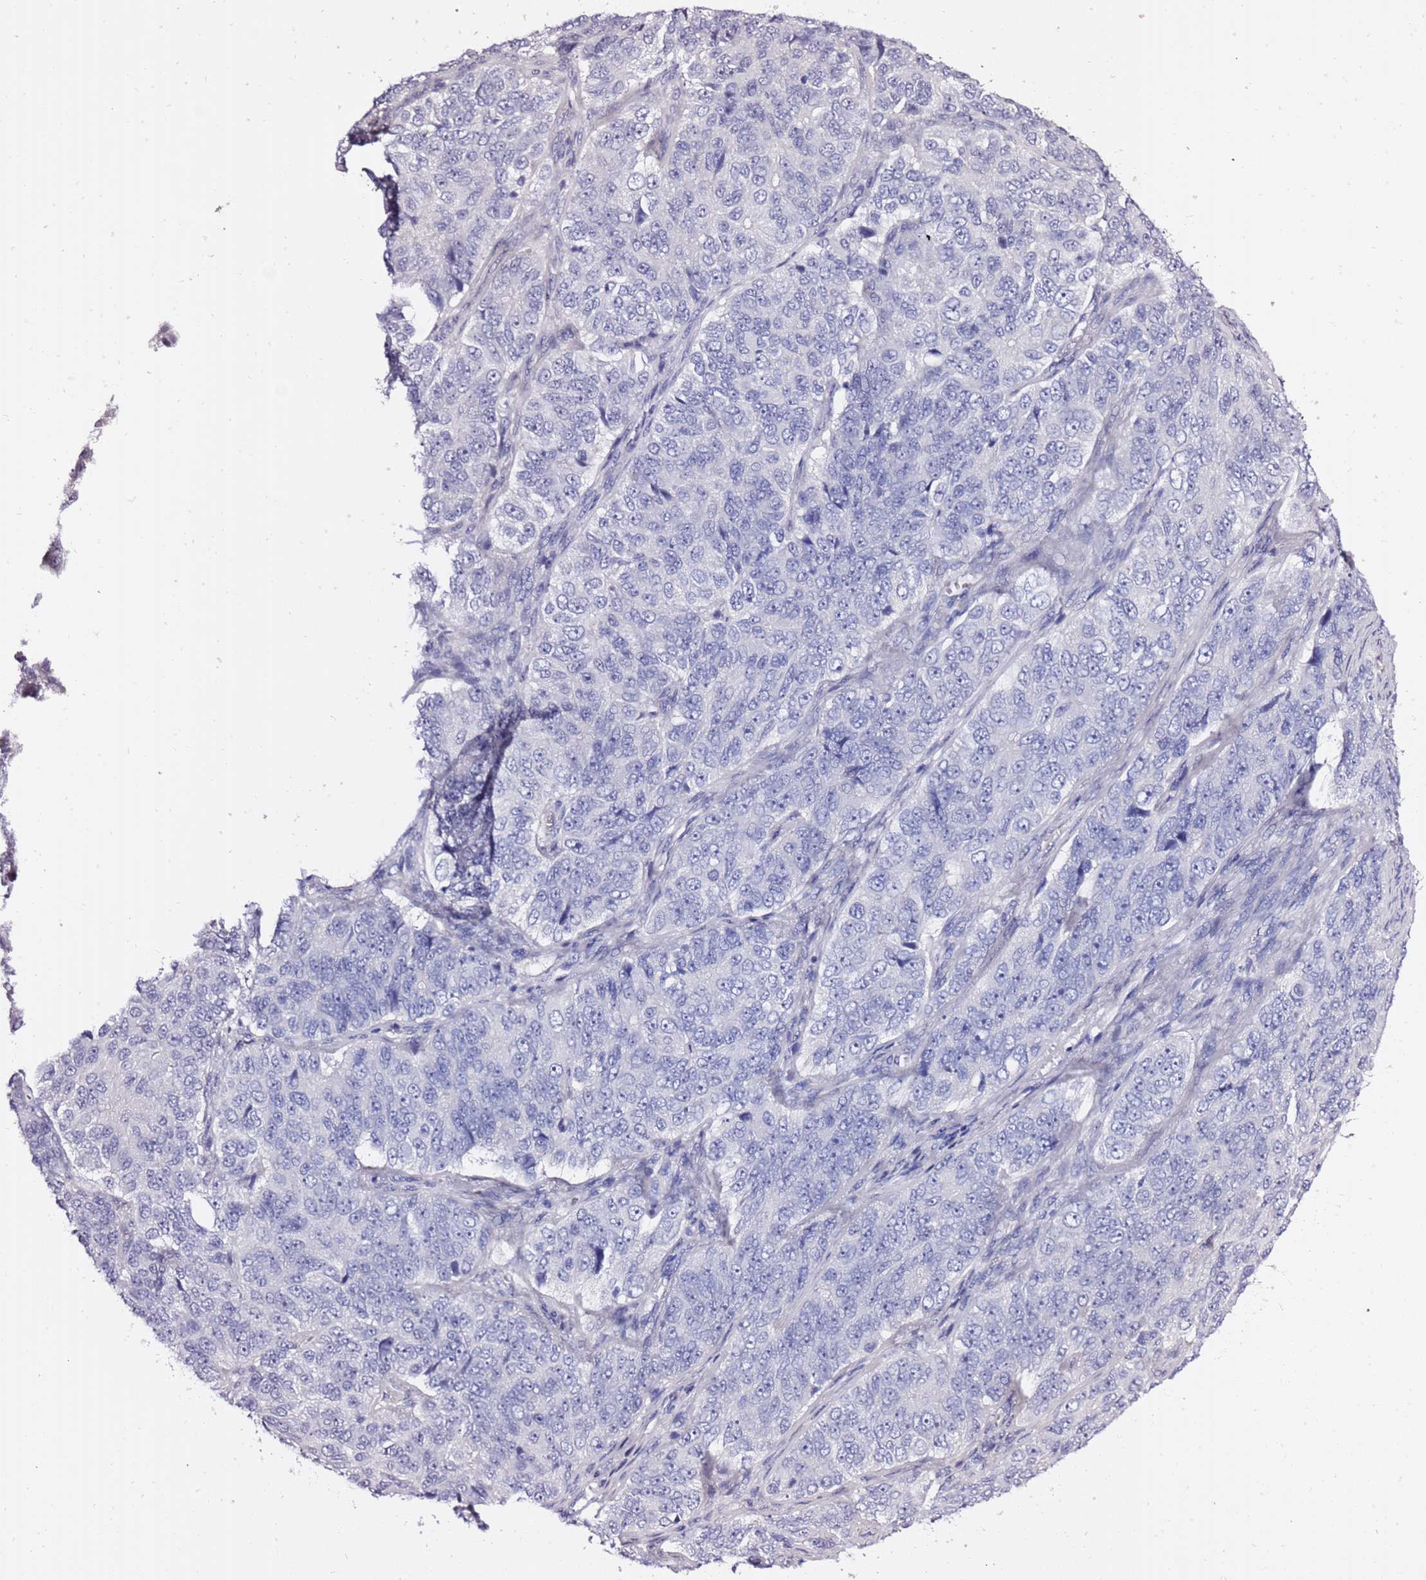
{"staining": {"intensity": "negative", "quantity": "none", "location": "none"}, "tissue": "ovarian cancer", "cell_type": "Tumor cells", "image_type": "cancer", "snomed": [{"axis": "morphology", "description": "Carcinoma, endometroid"}, {"axis": "topography", "description": "Ovary"}], "caption": "Protein analysis of ovarian cancer reveals no significant expression in tumor cells.", "gene": "LIPF", "patient": {"sex": "female", "age": 51}}